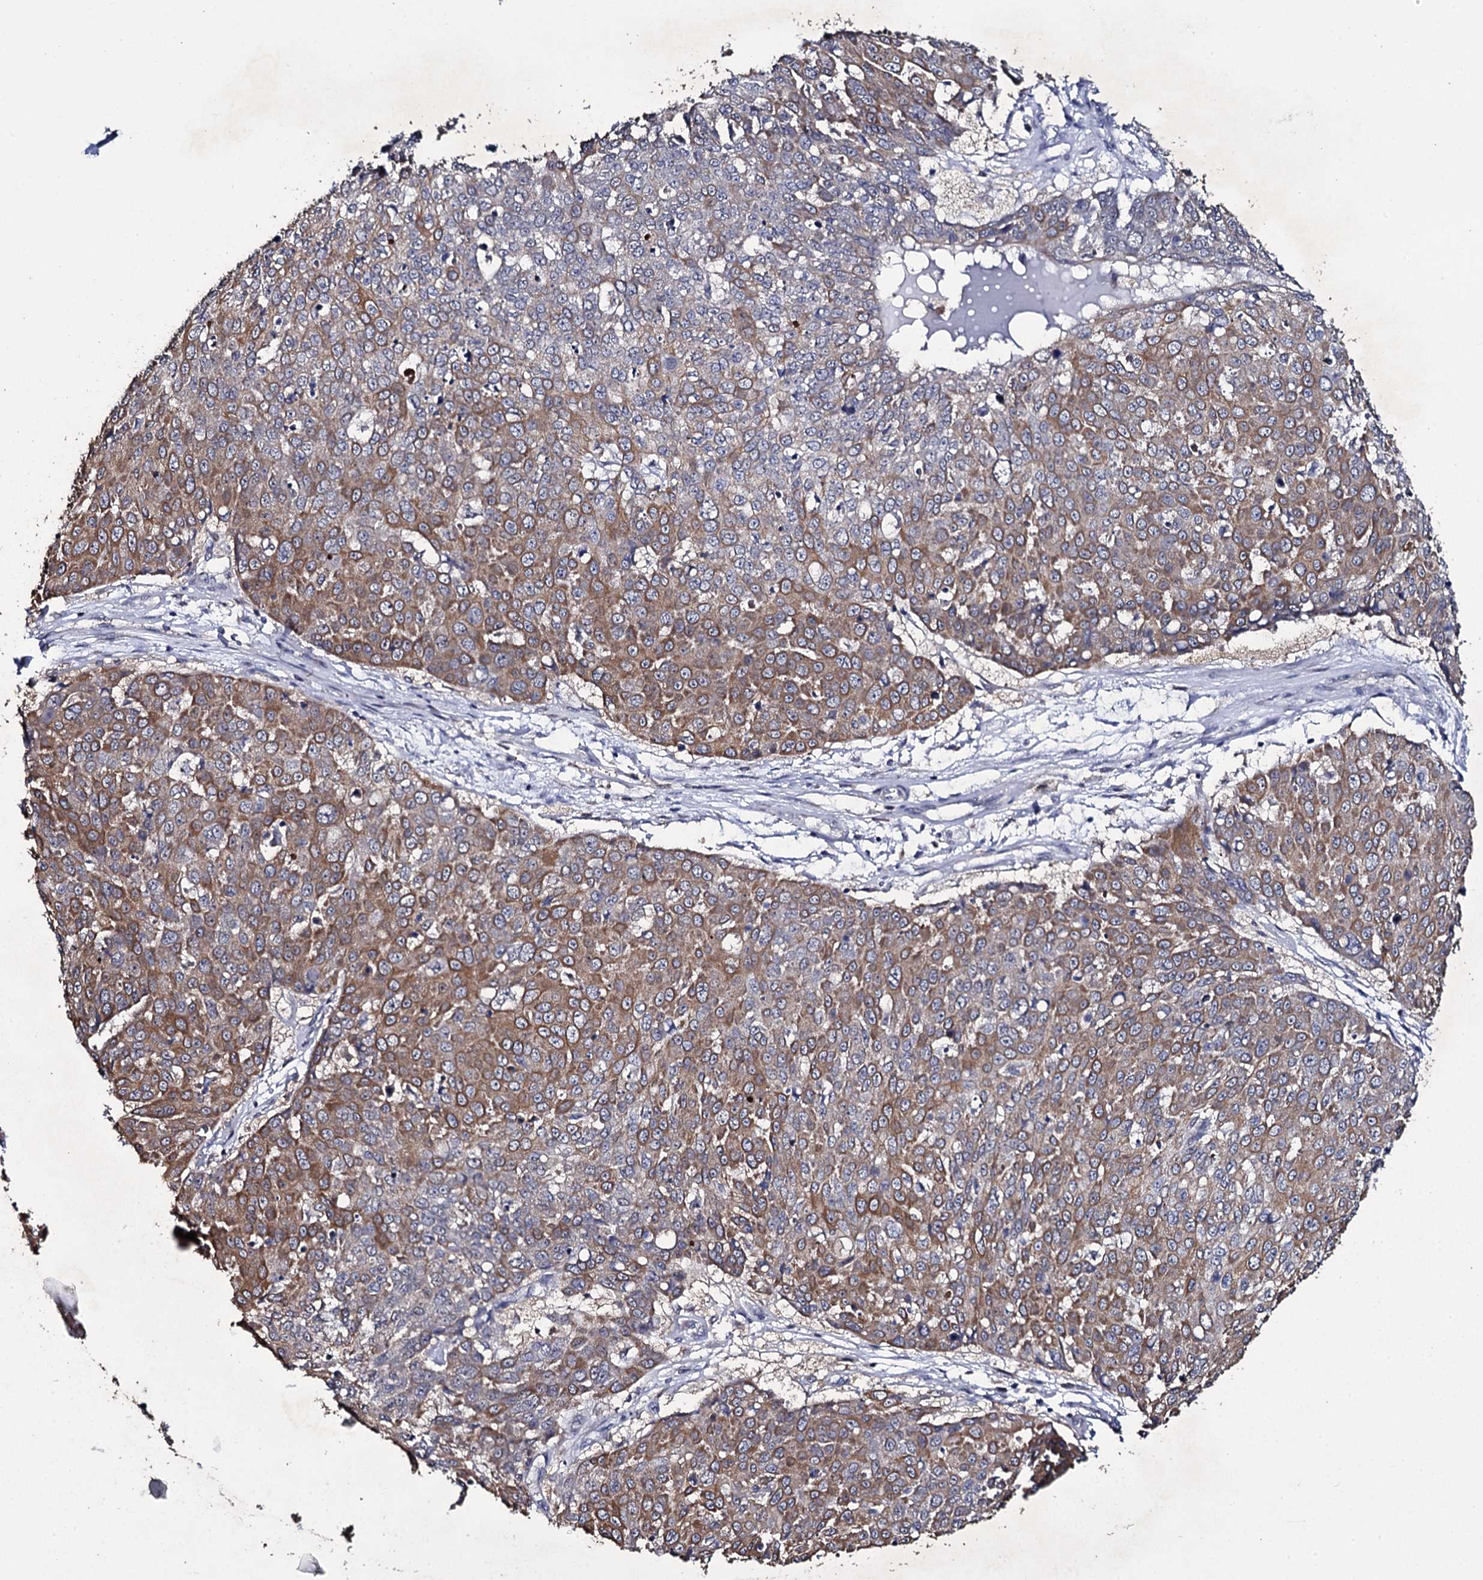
{"staining": {"intensity": "moderate", "quantity": ">75%", "location": "cytoplasmic/membranous"}, "tissue": "skin cancer", "cell_type": "Tumor cells", "image_type": "cancer", "snomed": [{"axis": "morphology", "description": "Squamous cell carcinoma, NOS"}, {"axis": "topography", "description": "Skin"}], "caption": "A photomicrograph of squamous cell carcinoma (skin) stained for a protein shows moderate cytoplasmic/membranous brown staining in tumor cells.", "gene": "CRYL1", "patient": {"sex": "male", "age": 71}}